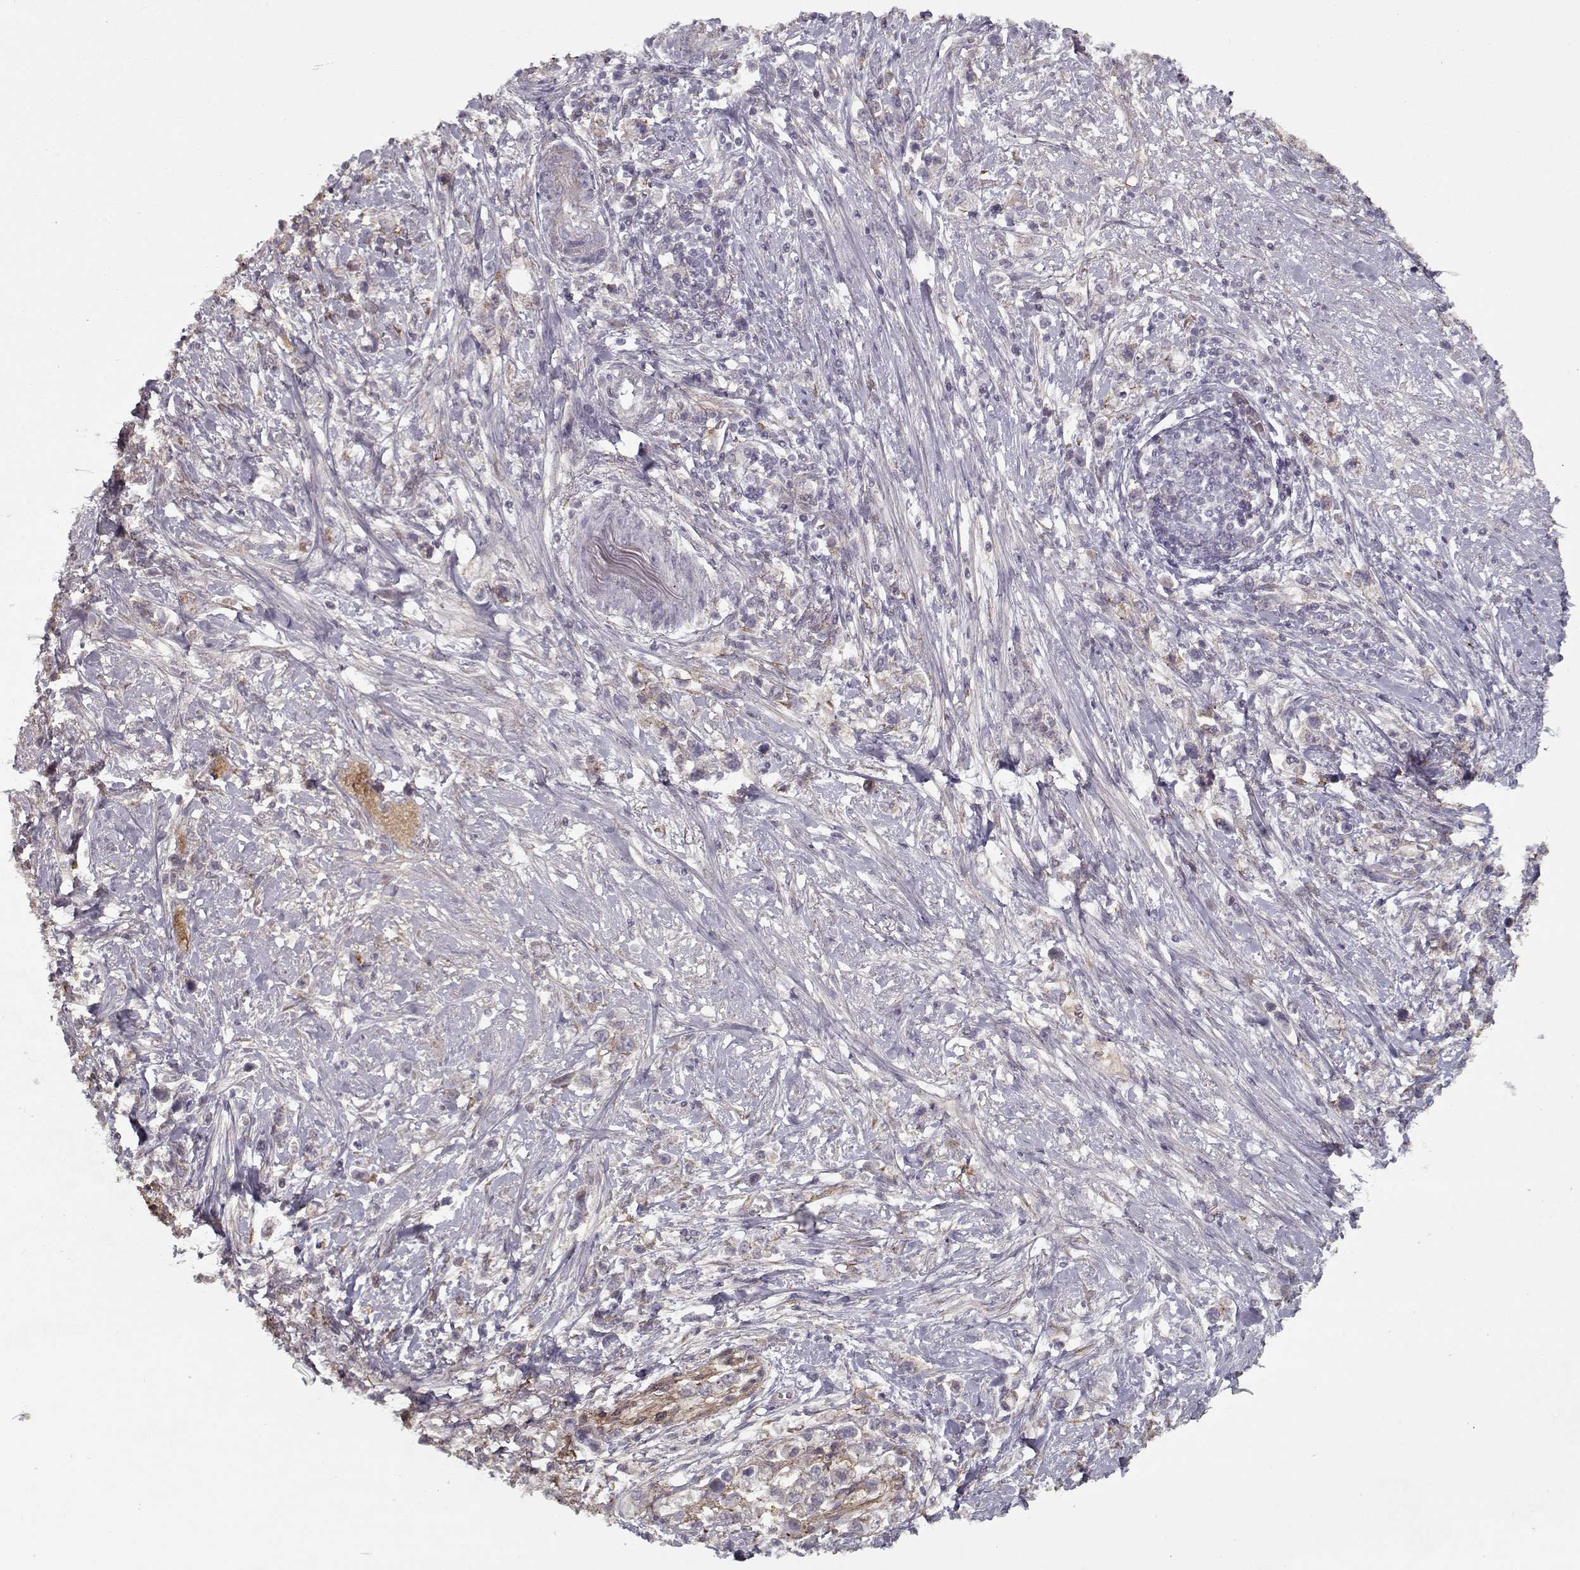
{"staining": {"intensity": "negative", "quantity": "none", "location": "none"}, "tissue": "stomach cancer", "cell_type": "Tumor cells", "image_type": "cancer", "snomed": [{"axis": "morphology", "description": "Adenocarcinoma, NOS"}, {"axis": "topography", "description": "Stomach"}], "caption": "Tumor cells show no significant protein expression in stomach cancer (adenocarcinoma).", "gene": "LAMA2", "patient": {"sex": "male", "age": 63}}